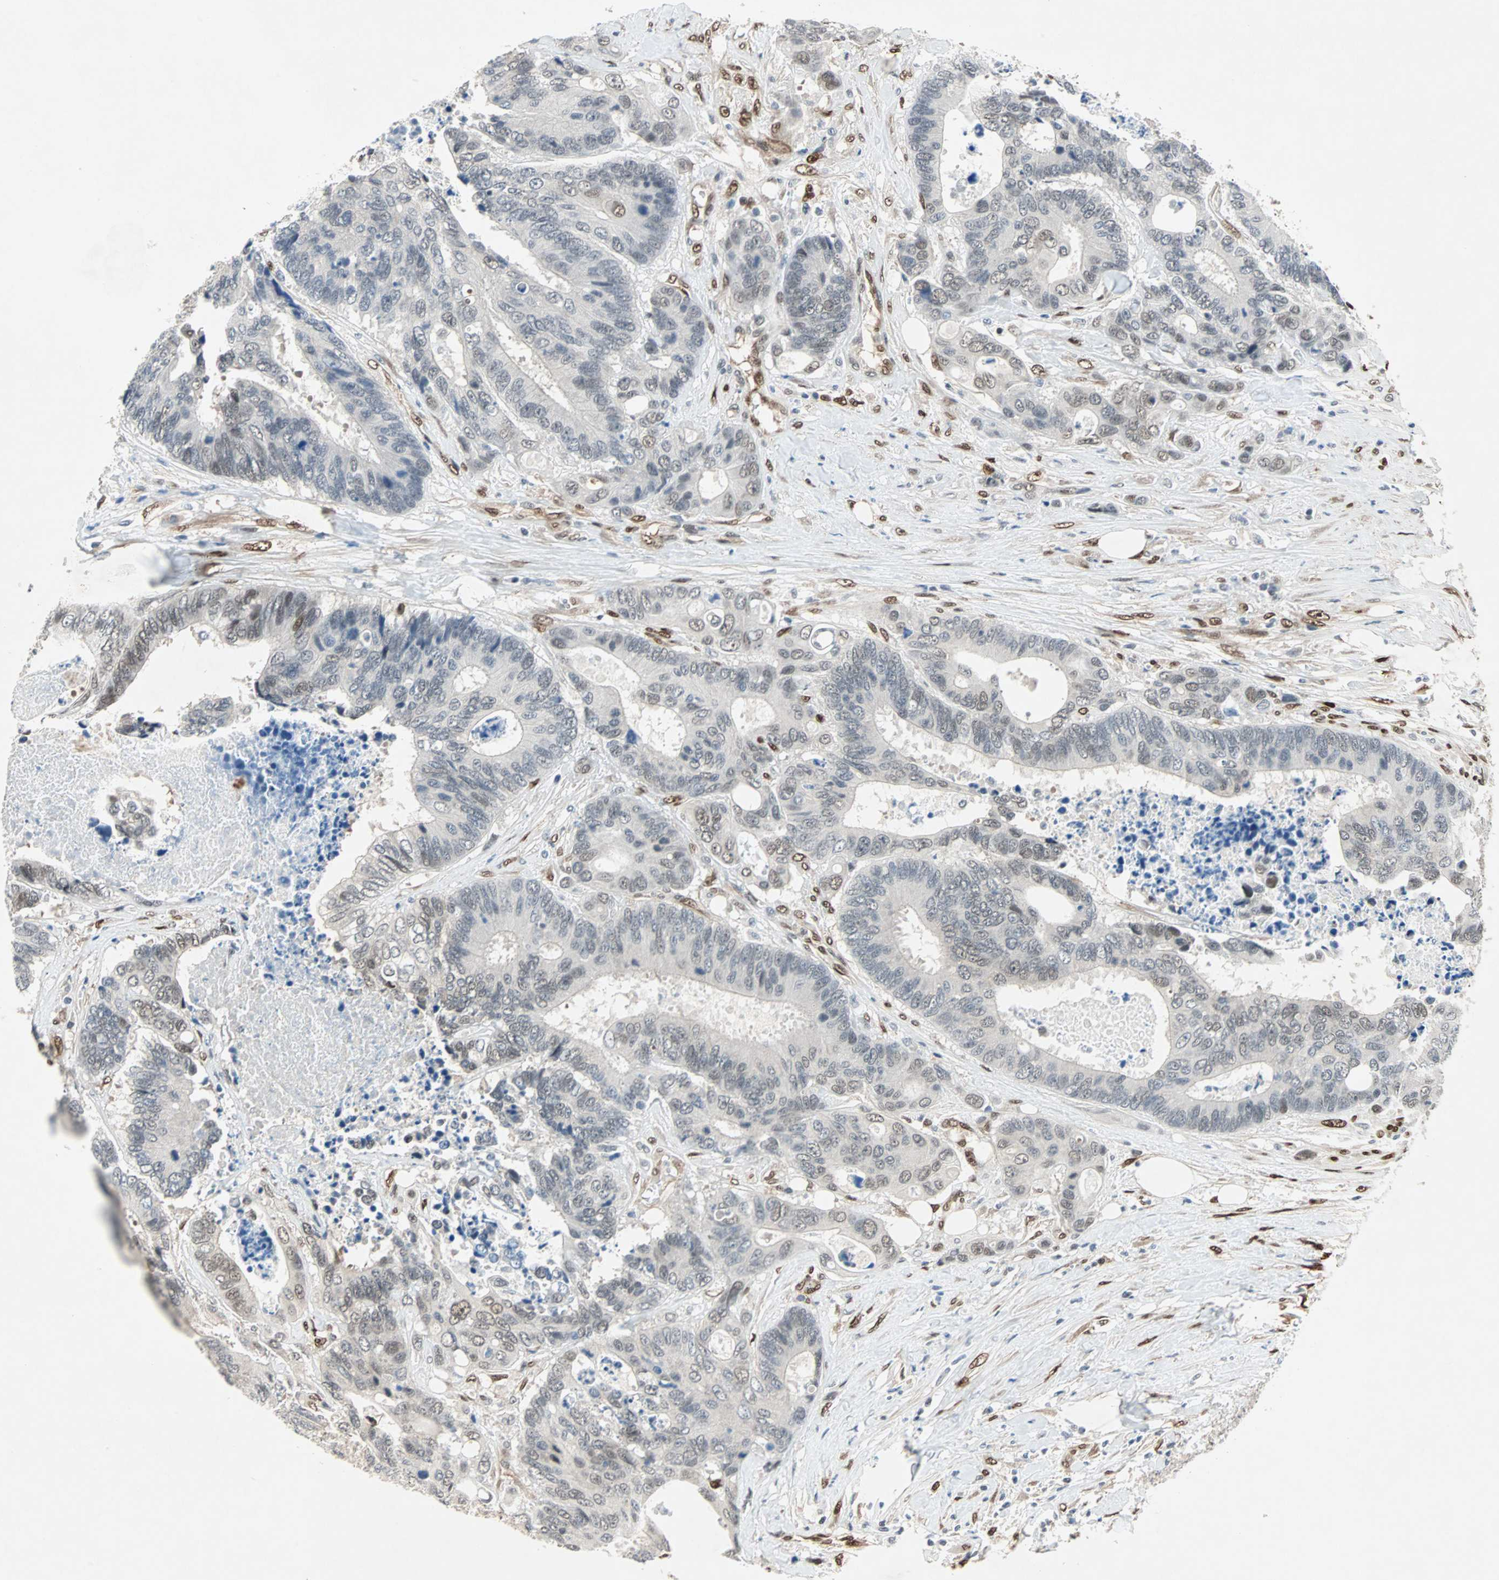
{"staining": {"intensity": "weak", "quantity": "<25%", "location": "nuclear"}, "tissue": "colorectal cancer", "cell_type": "Tumor cells", "image_type": "cancer", "snomed": [{"axis": "morphology", "description": "Adenocarcinoma, NOS"}, {"axis": "topography", "description": "Rectum"}], "caption": "A high-resolution photomicrograph shows IHC staining of adenocarcinoma (colorectal), which shows no significant positivity in tumor cells.", "gene": "WWTR1", "patient": {"sex": "male", "age": 55}}